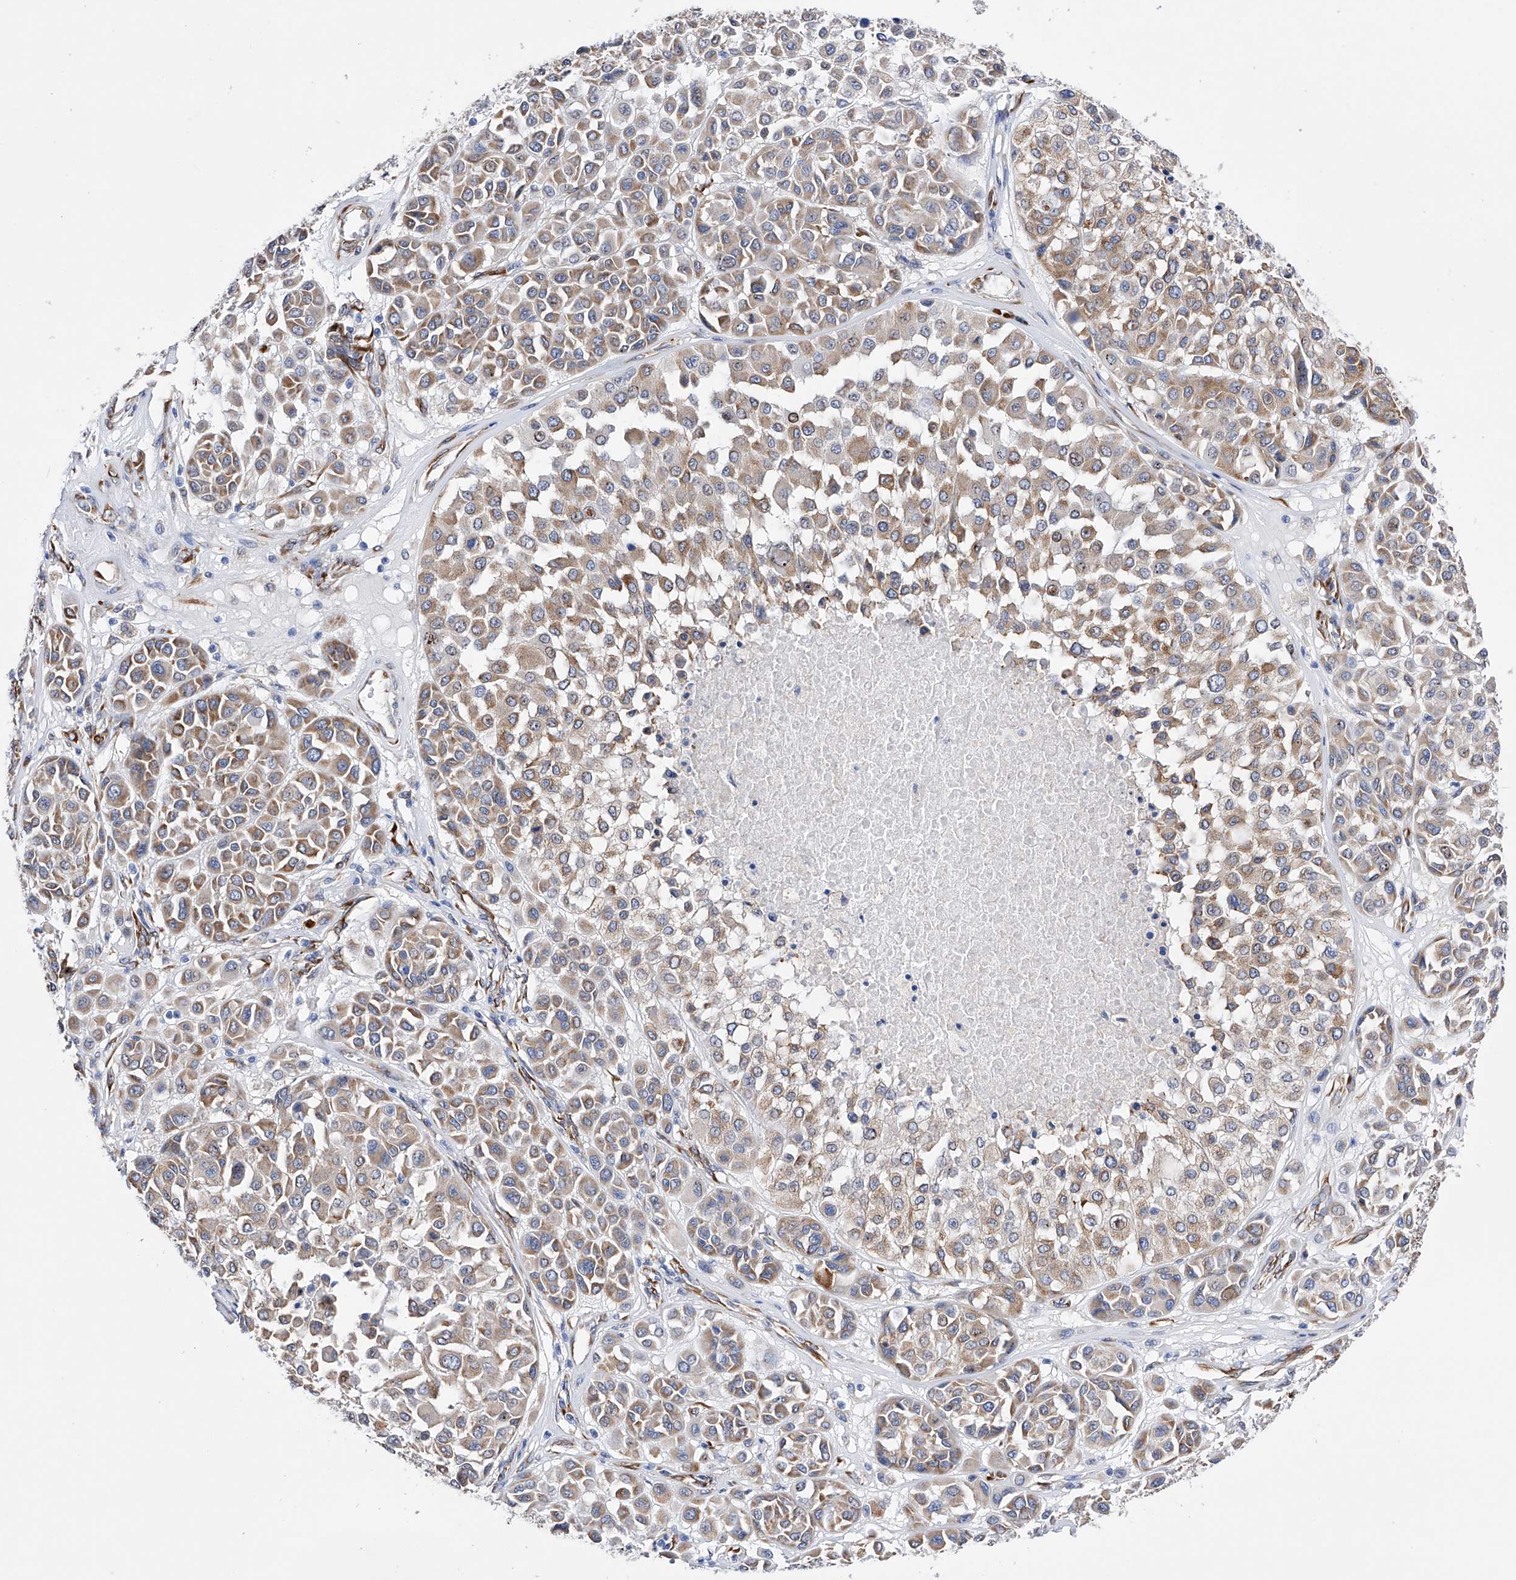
{"staining": {"intensity": "weak", "quantity": ">75%", "location": "cytoplasmic/membranous"}, "tissue": "melanoma", "cell_type": "Tumor cells", "image_type": "cancer", "snomed": [{"axis": "morphology", "description": "Malignant melanoma, Metastatic site"}, {"axis": "topography", "description": "Soft tissue"}], "caption": "Immunohistochemical staining of melanoma displays low levels of weak cytoplasmic/membranous expression in approximately >75% of tumor cells. The protein of interest is shown in brown color, while the nuclei are stained blue.", "gene": "PDIA5", "patient": {"sex": "male", "age": 41}}